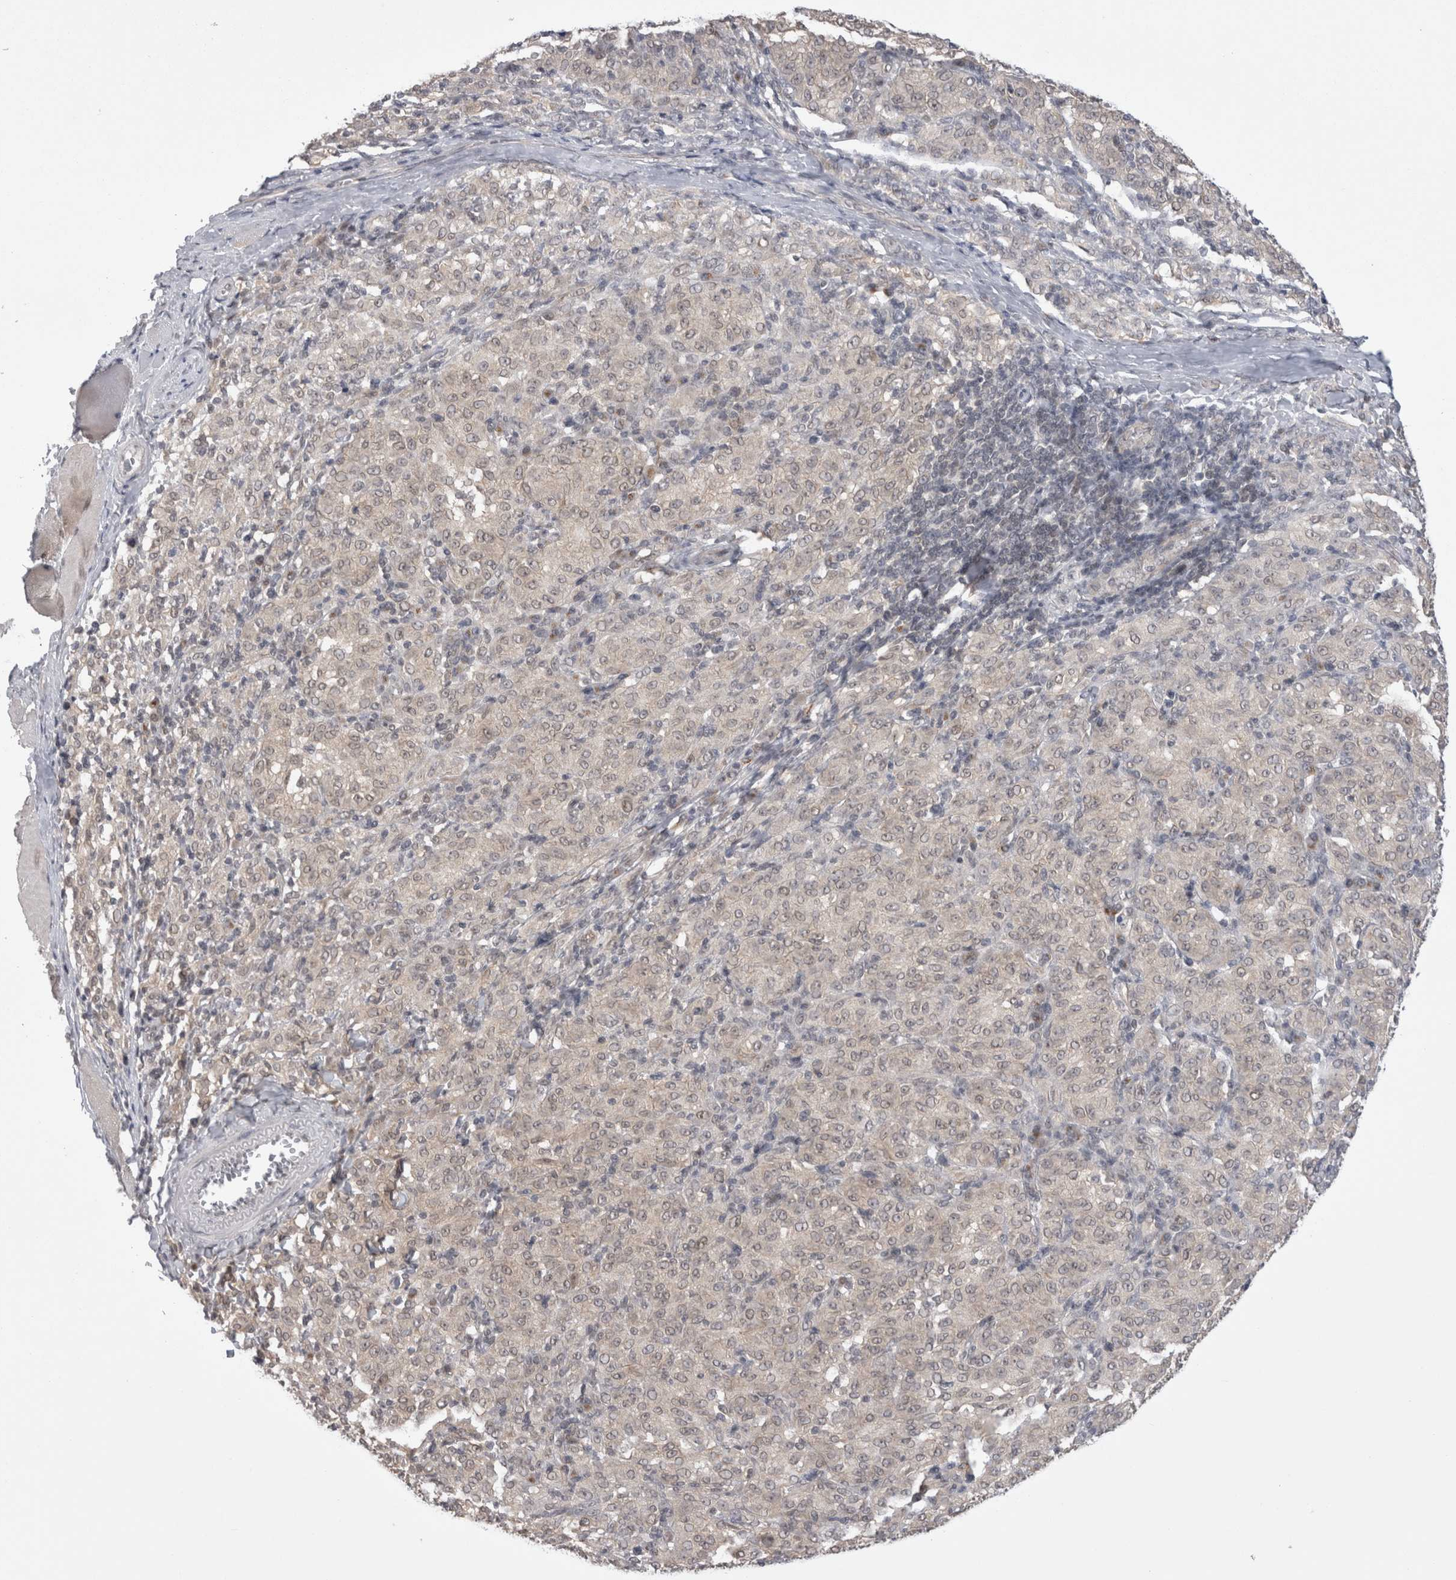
{"staining": {"intensity": "negative", "quantity": "none", "location": "none"}, "tissue": "melanoma", "cell_type": "Tumor cells", "image_type": "cancer", "snomed": [{"axis": "morphology", "description": "Malignant melanoma, NOS"}, {"axis": "topography", "description": "Skin"}], "caption": "This is an immunohistochemistry micrograph of malignant melanoma. There is no expression in tumor cells.", "gene": "ZNF341", "patient": {"sex": "female", "age": 72}}